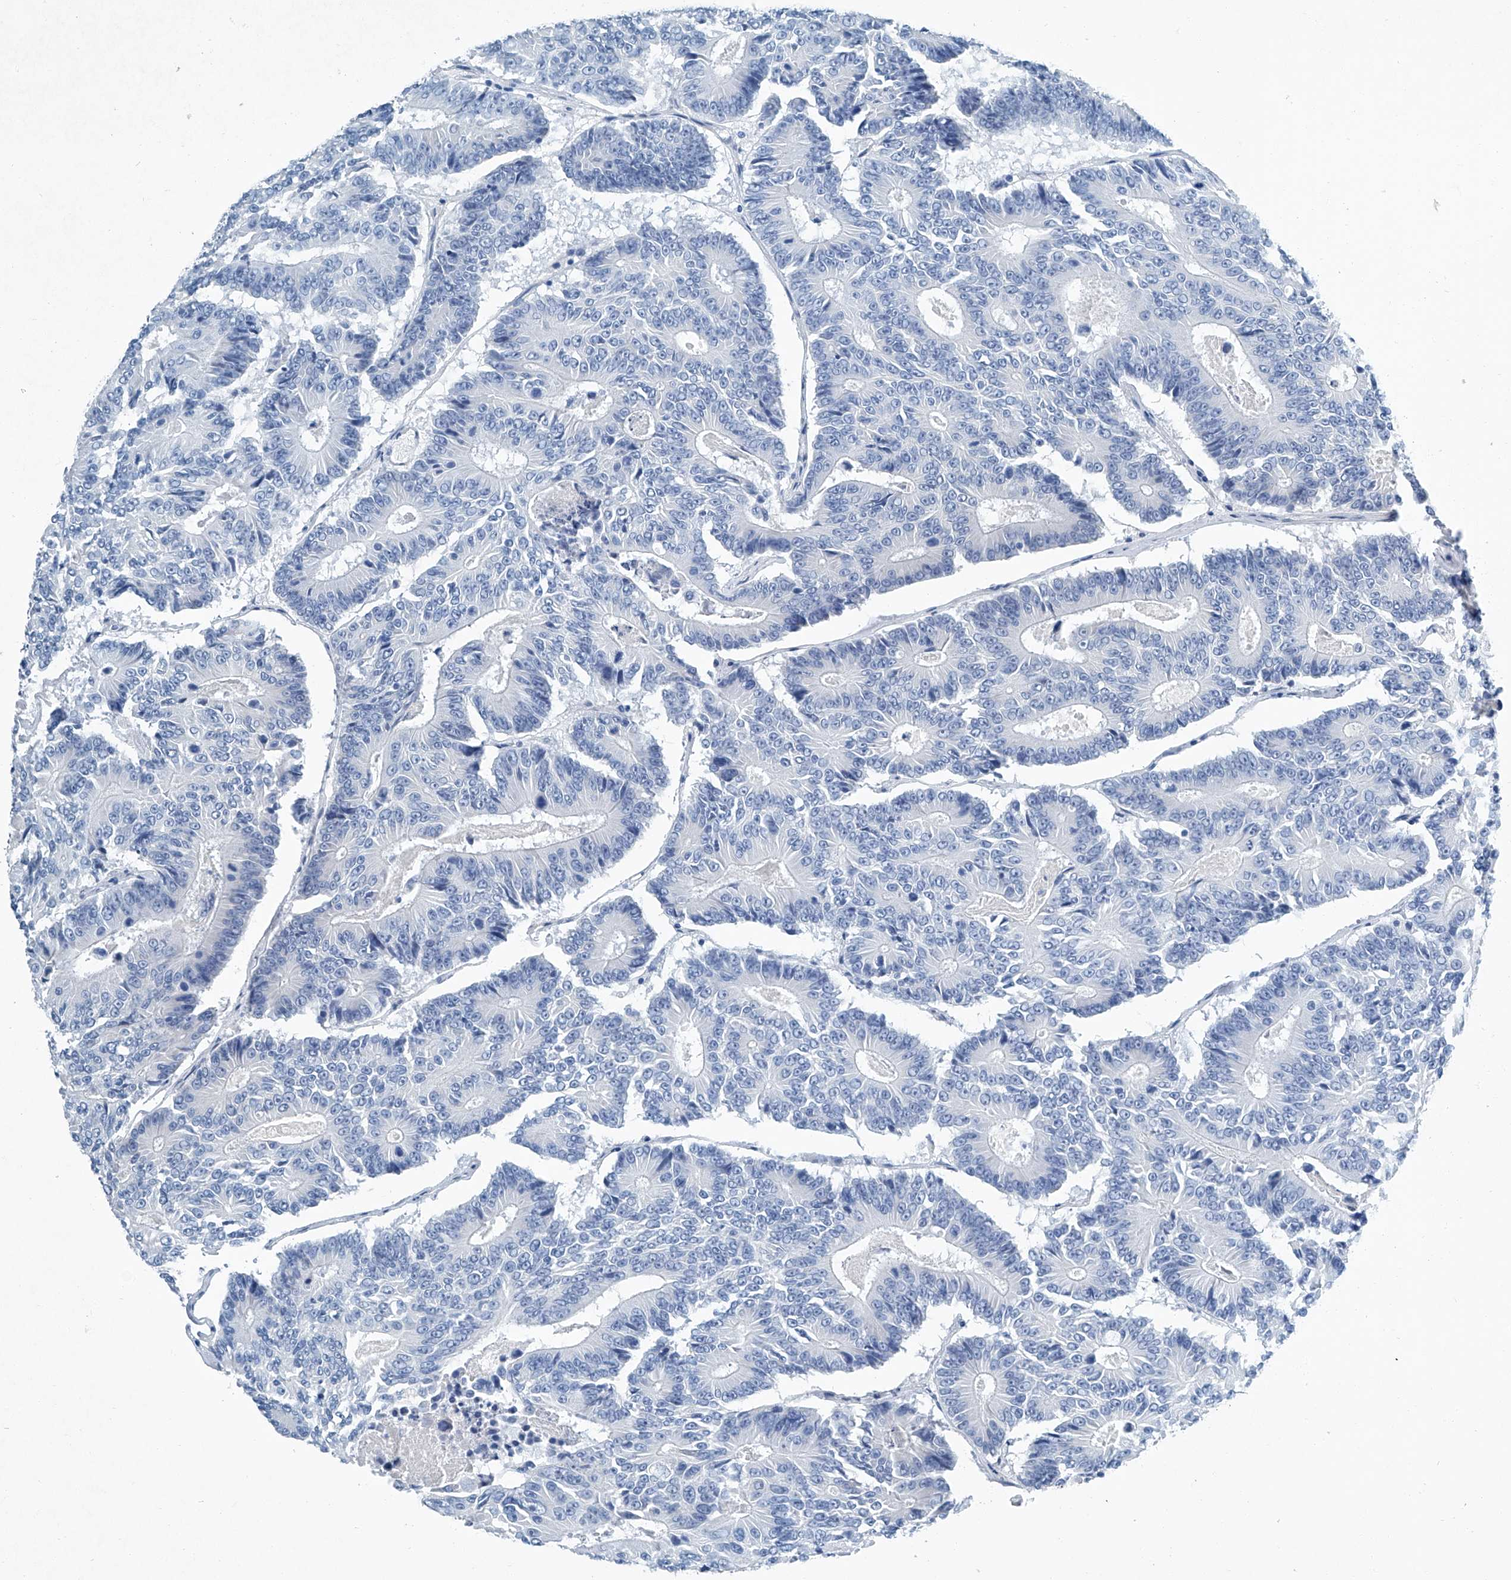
{"staining": {"intensity": "negative", "quantity": "none", "location": "none"}, "tissue": "colorectal cancer", "cell_type": "Tumor cells", "image_type": "cancer", "snomed": [{"axis": "morphology", "description": "Adenocarcinoma, NOS"}, {"axis": "topography", "description": "Colon"}], "caption": "DAB (3,3'-diaminobenzidine) immunohistochemical staining of human colorectal cancer (adenocarcinoma) exhibits no significant expression in tumor cells.", "gene": "CYP2A7", "patient": {"sex": "male", "age": 83}}